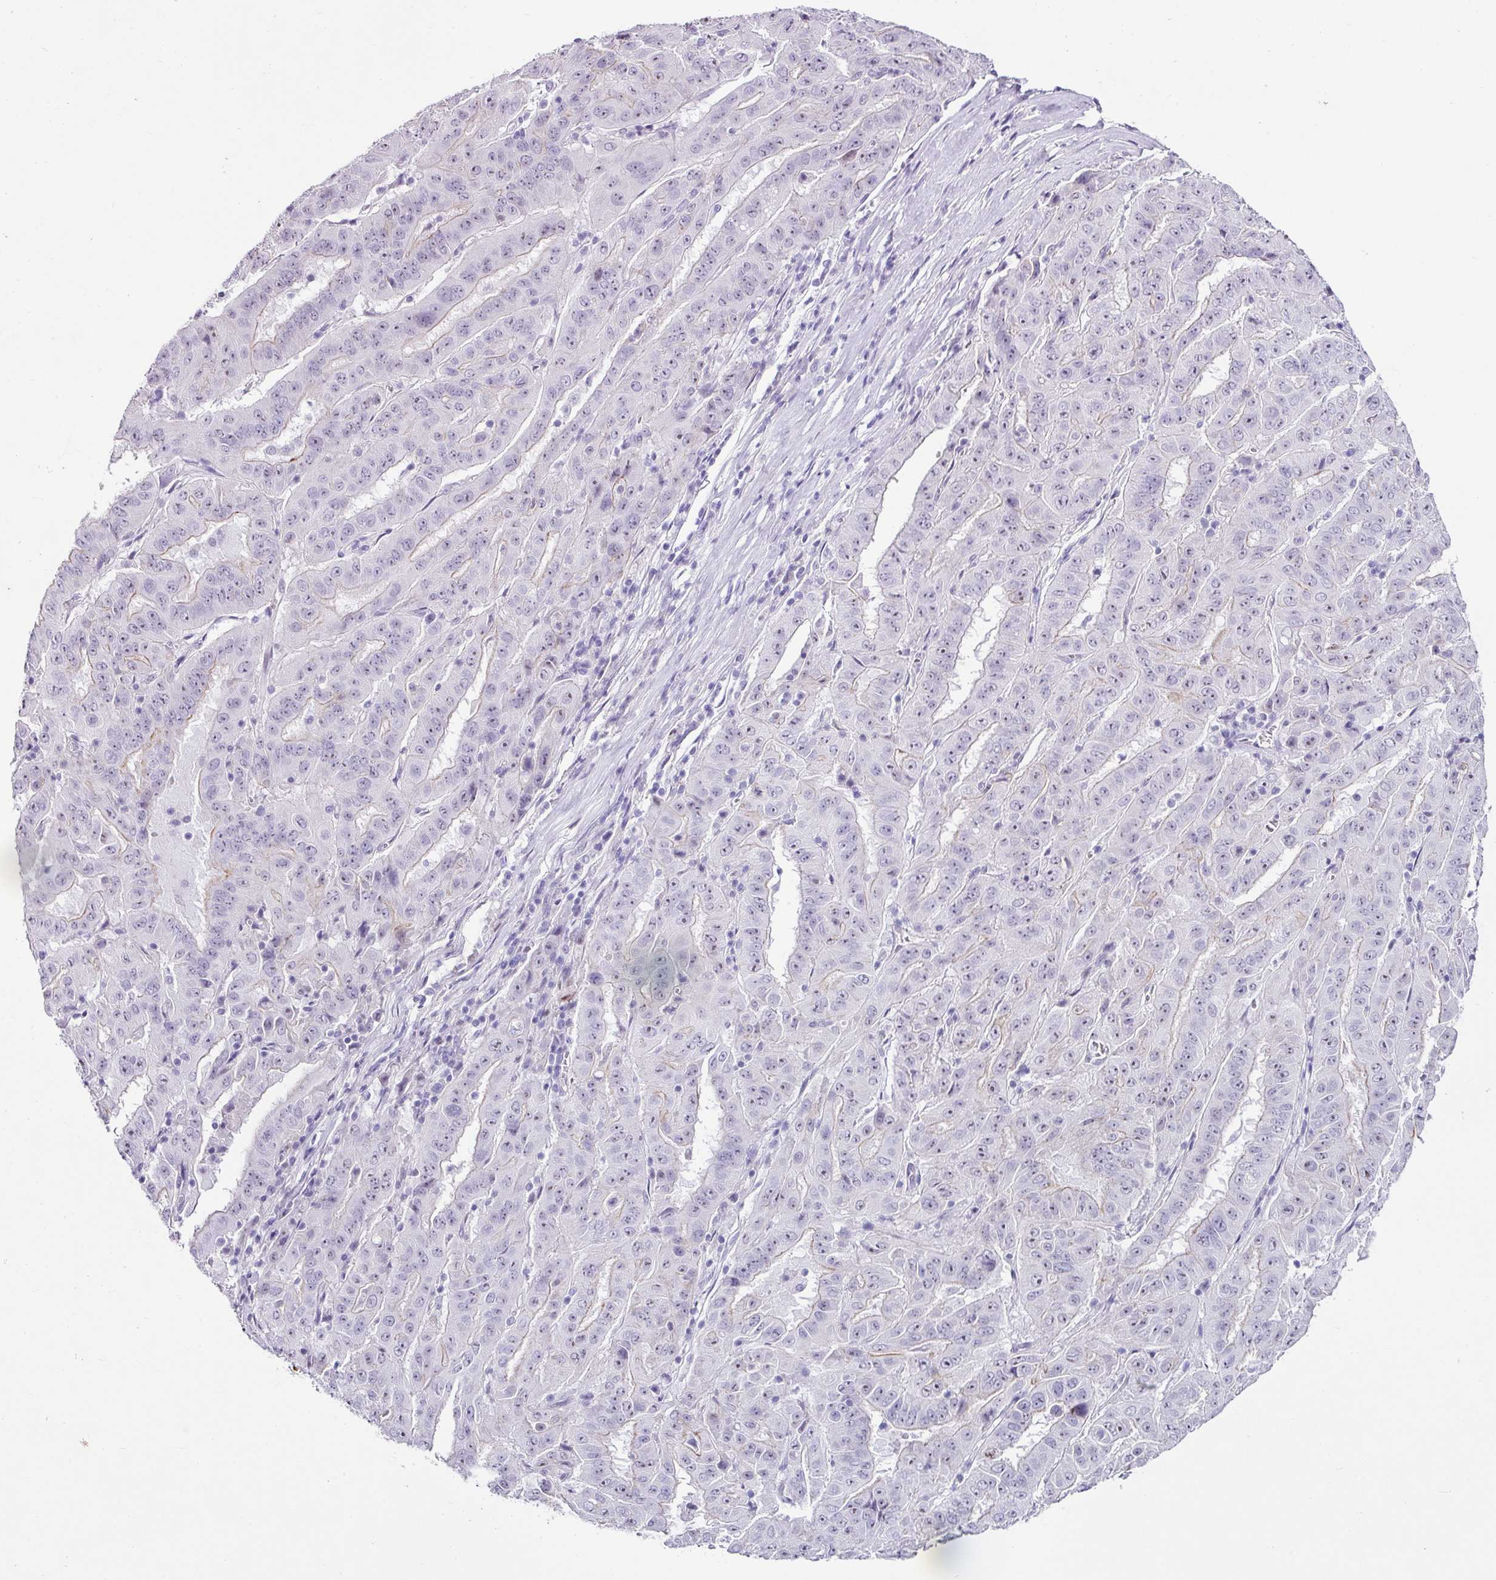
{"staining": {"intensity": "negative", "quantity": "none", "location": "none"}, "tissue": "pancreatic cancer", "cell_type": "Tumor cells", "image_type": "cancer", "snomed": [{"axis": "morphology", "description": "Adenocarcinoma, NOS"}, {"axis": "topography", "description": "Pancreas"}], "caption": "Human pancreatic cancer stained for a protein using immunohistochemistry (IHC) demonstrates no expression in tumor cells.", "gene": "TRA2A", "patient": {"sex": "male", "age": 63}}